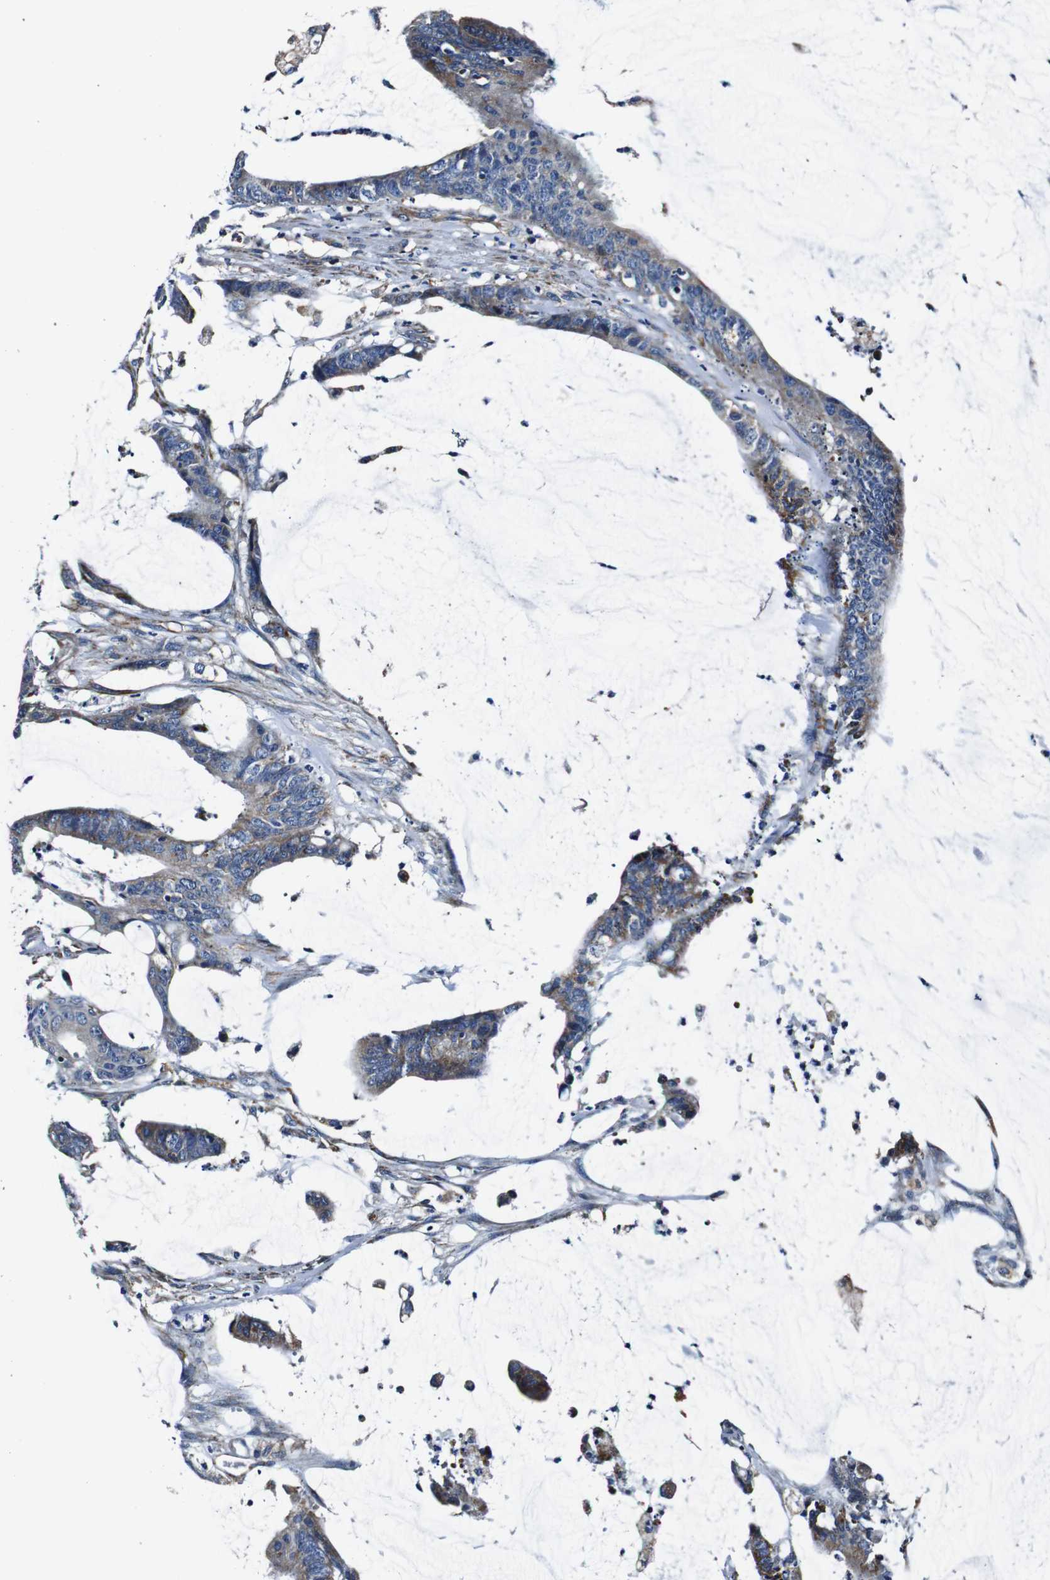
{"staining": {"intensity": "moderate", "quantity": "25%-75%", "location": "cytoplasmic/membranous"}, "tissue": "colorectal cancer", "cell_type": "Tumor cells", "image_type": "cancer", "snomed": [{"axis": "morphology", "description": "Adenocarcinoma, NOS"}, {"axis": "topography", "description": "Rectum"}], "caption": "Colorectal cancer (adenocarcinoma) tissue displays moderate cytoplasmic/membranous positivity in approximately 25%-75% of tumor cells, visualized by immunohistochemistry.", "gene": "HK1", "patient": {"sex": "female", "age": 66}}